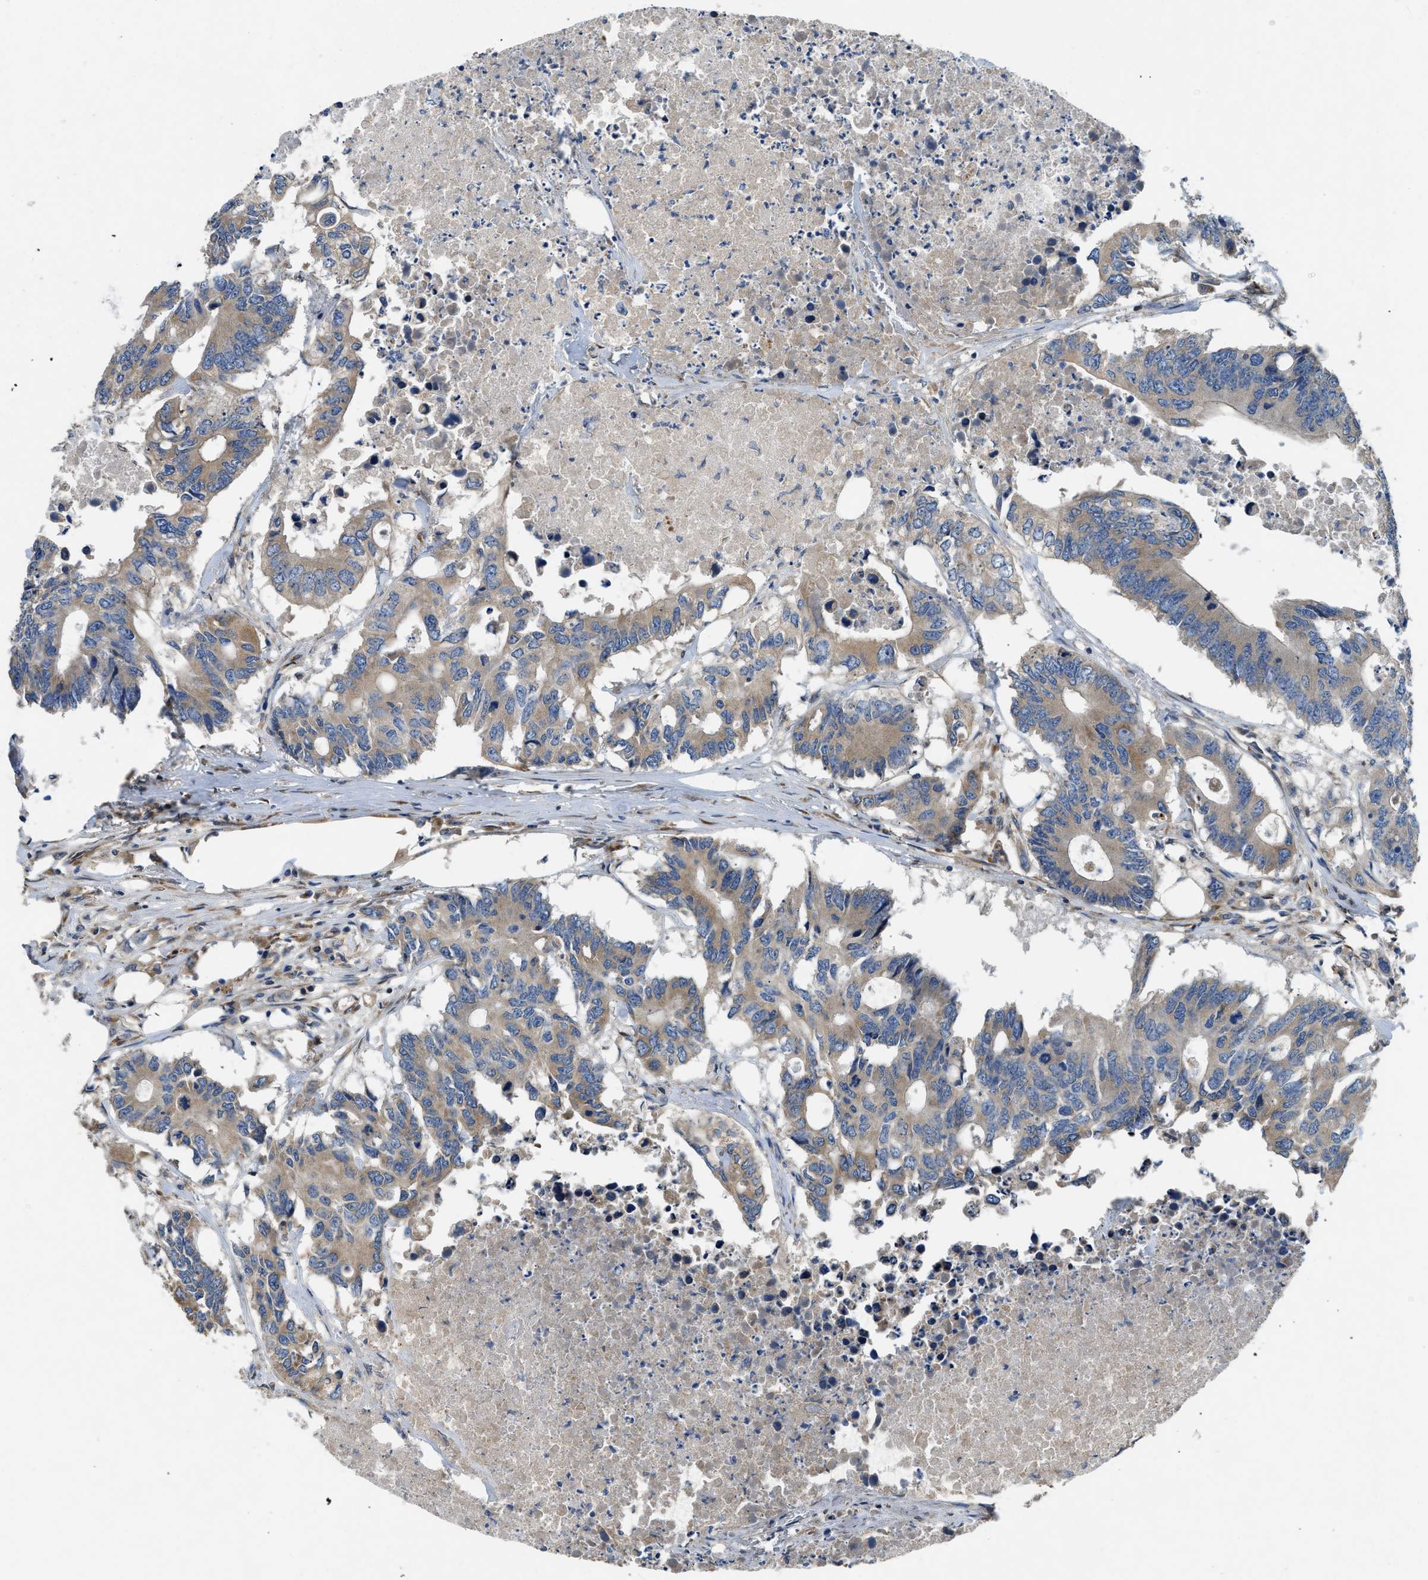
{"staining": {"intensity": "moderate", "quantity": ">75%", "location": "cytoplasmic/membranous"}, "tissue": "colorectal cancer", "cell_type": "Tumor cells", "image_type": "cancer", "snomed": [{"axis": "morphology", "description": "Adenocarcinoma, NOS"}, {"axis": "topography", "description": "Colon"}], "caption": "High-power microscopy captured an IHC photomicrograph of adenocarcinoma (colorectal), revealing moderate cytoplasmic/membranous staining in approximately >75% of tumor cells.", "gene": "GGCX", "patient": {"sex": "male", "age": 71}}